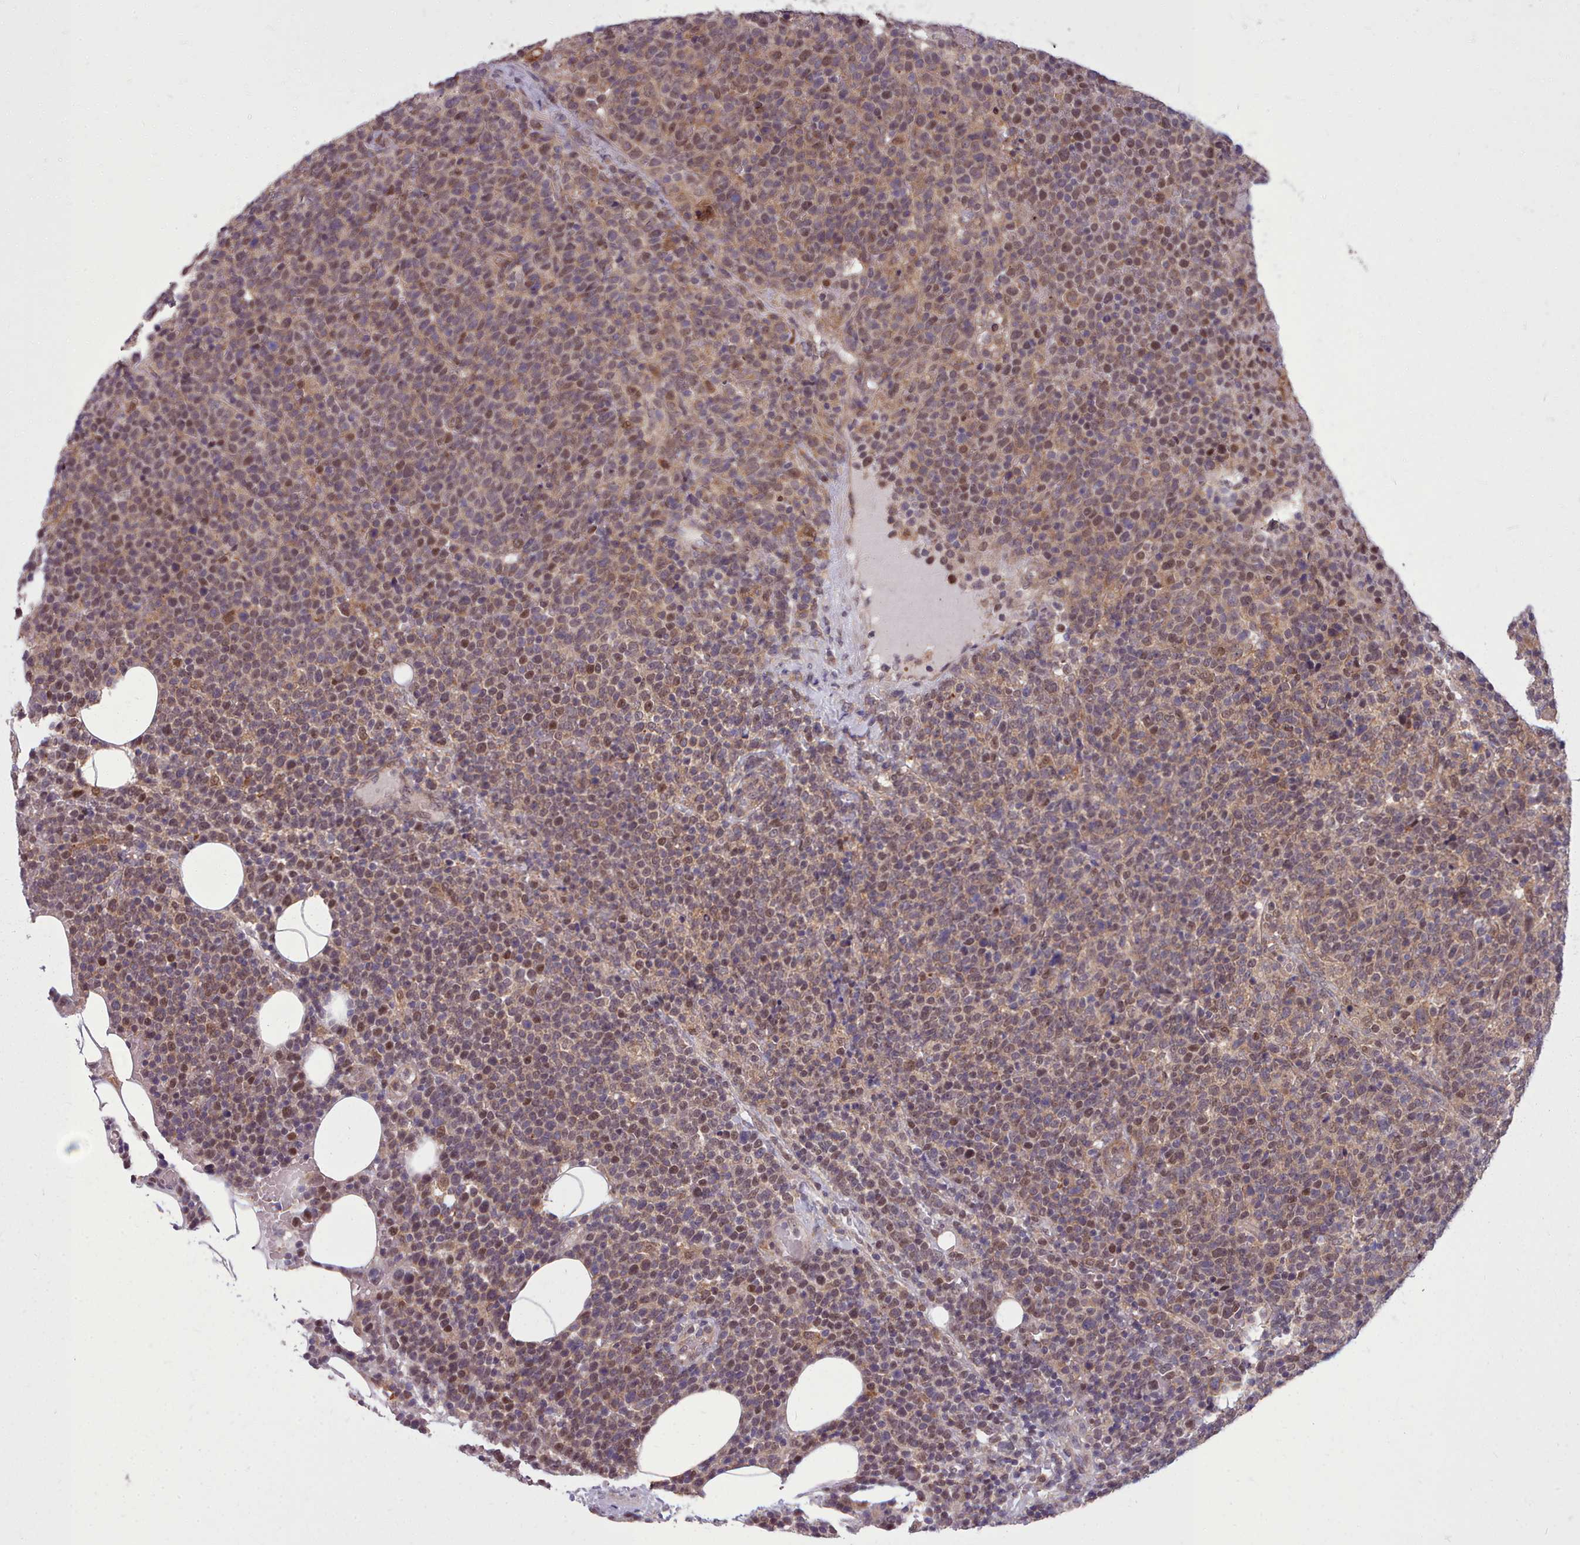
{"staining": {"intensity": "weak", "quantity": "25%-75%", "location": "nuclear"}, "tissue": "lymphoma", "cell_type": "Tumor cells", "image_type": "cancer", "snomed": [{"axis": "morphology", "description": "Malignant lymphoma, non-Hodgkin's type, High grade"}, {"axis": "topography", "description": "Lymph node"}], "caption": "This micrograph displays immunohistochemistry staining of human lymphoma, with low weak nuclear expression in about 25%-75% of tumor cells.", "gene": "AHCY", "patient": {"sex": "male", "age": 61}}